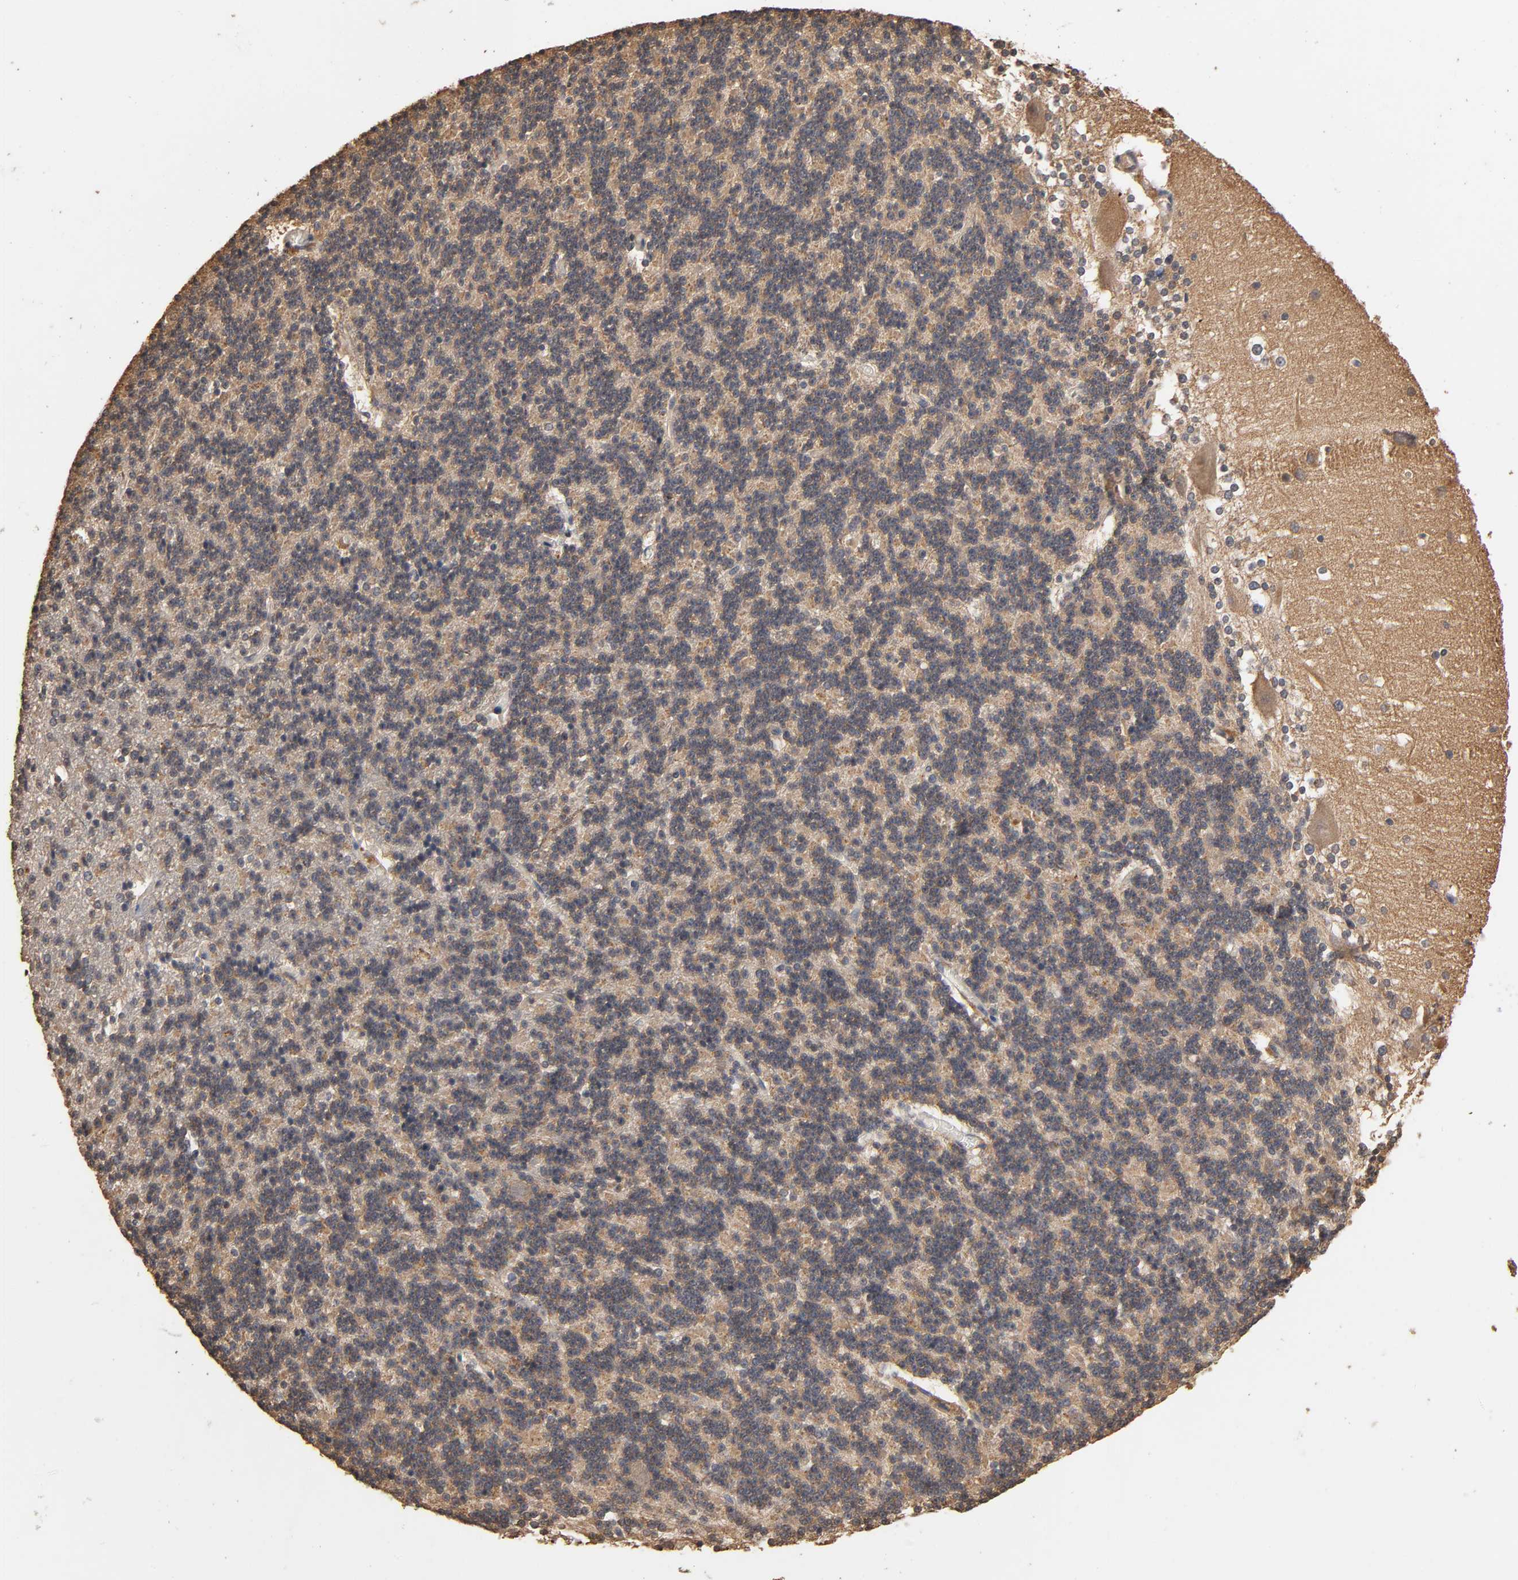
{"staining": {"intensity": "moderate", "quantity": ">75%", "location": "cytoplasmic/membranous"}, "tissue": "cerebellum", "cell_type": "Cells in granular layer", "image_type": "normal", "snomed": [{"axis": "morphology", "description": "Normal tissue, NOS"}, {"axis": "topography", "description": "Cerebellum"}], "caption": "Cells in granular layer display medium levels of moderate cytoplasmic/membranous positivity in about >75% of cells in unremarkable cerebellum.", "gene": "ARHGEF7", "patient": {"sex": "female", "age": 19}}